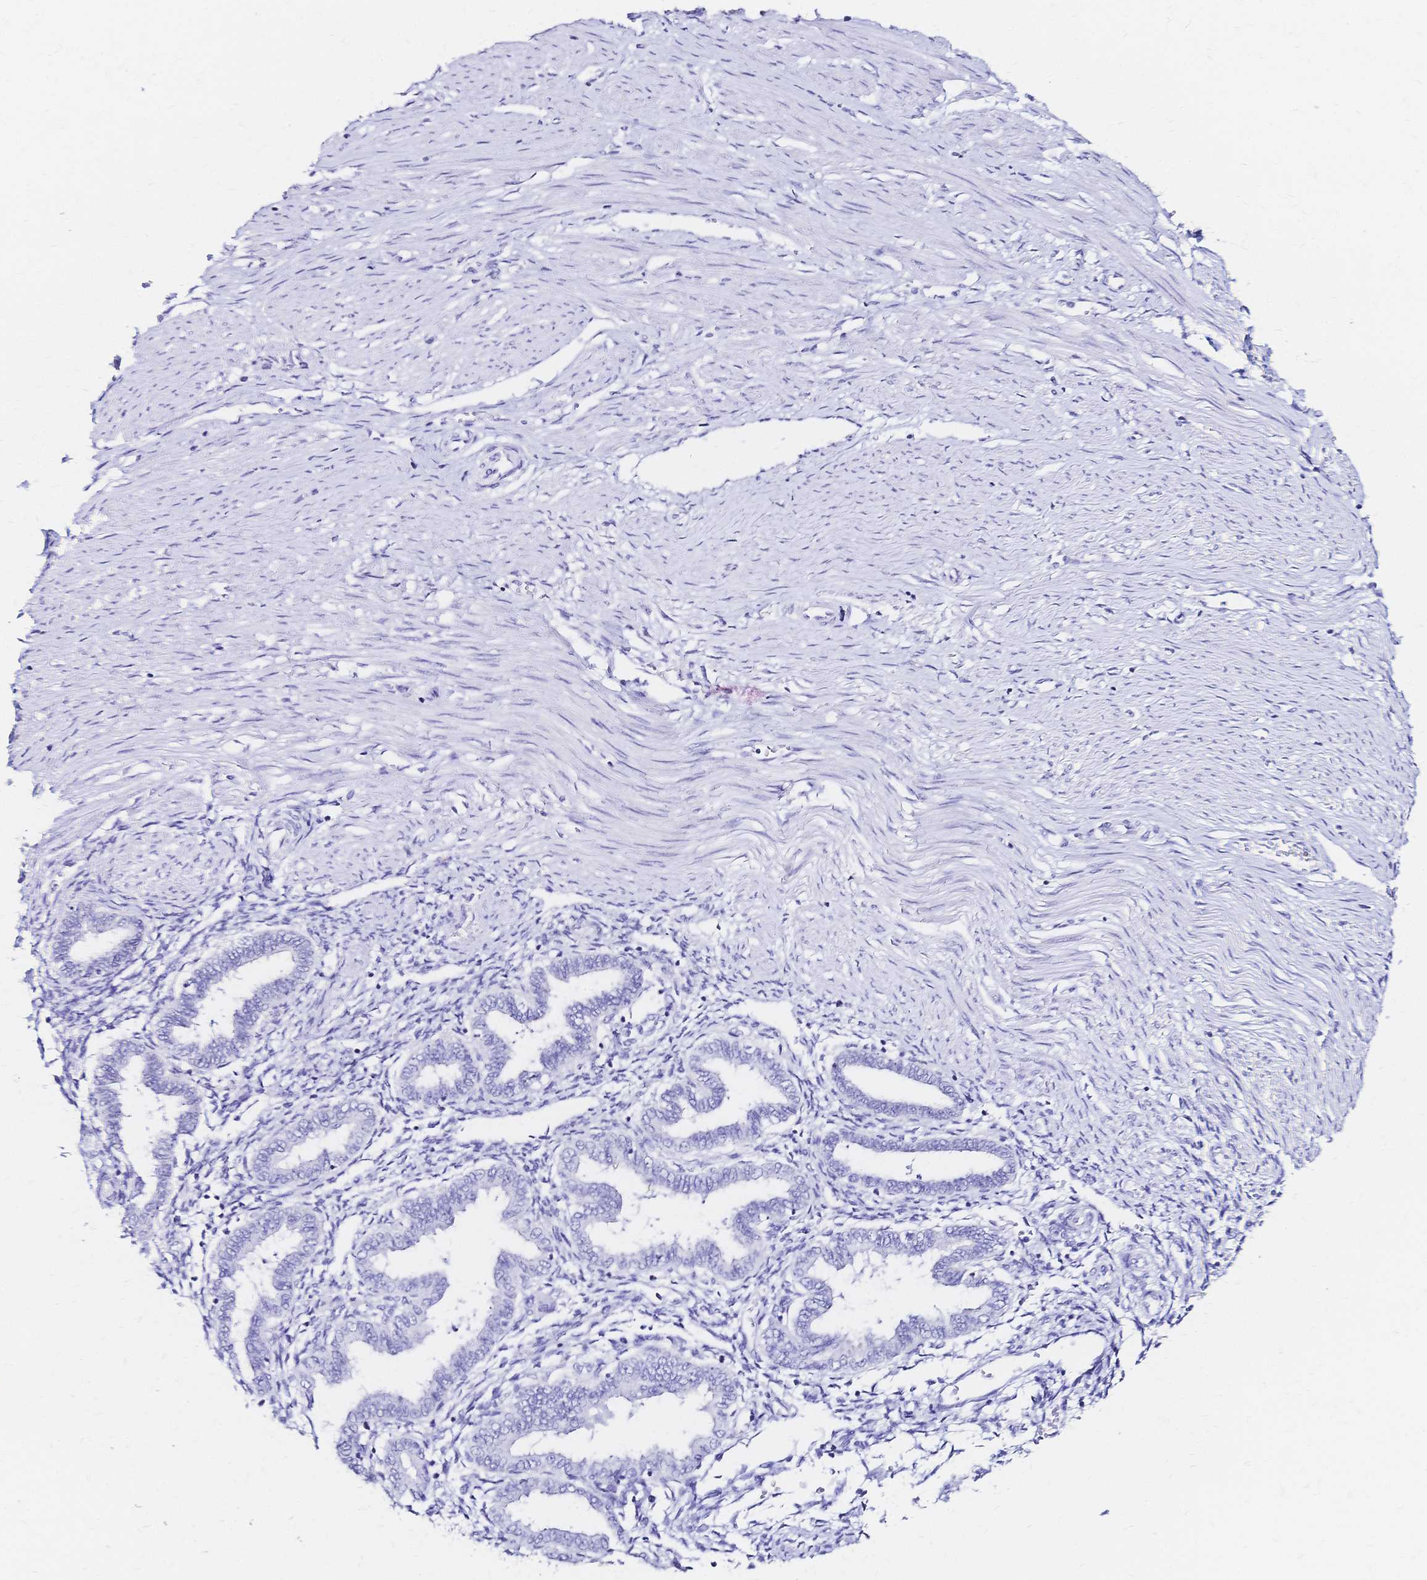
{"staining": {"intensity": "negative", "quantity": "none", "location": "none"}, "tissue": "endometrium", "cell_type": "Cells in endometrial stroma", "image_type": "normal", "snomed": [{"axis": "morphology", "description": "Normal tissue, NOS"}, {"axis": "topography", "description": "Endometrium"}], "caption": "Protein analysis of unremarkable endometrium displays no significant staining in cells in endometrial stroma. (DAB (3,3'-diaminobenzidine) IHC, high magnification).", "gene": "SLC5A1", "patient": {"sex": "female", "age": 33}}